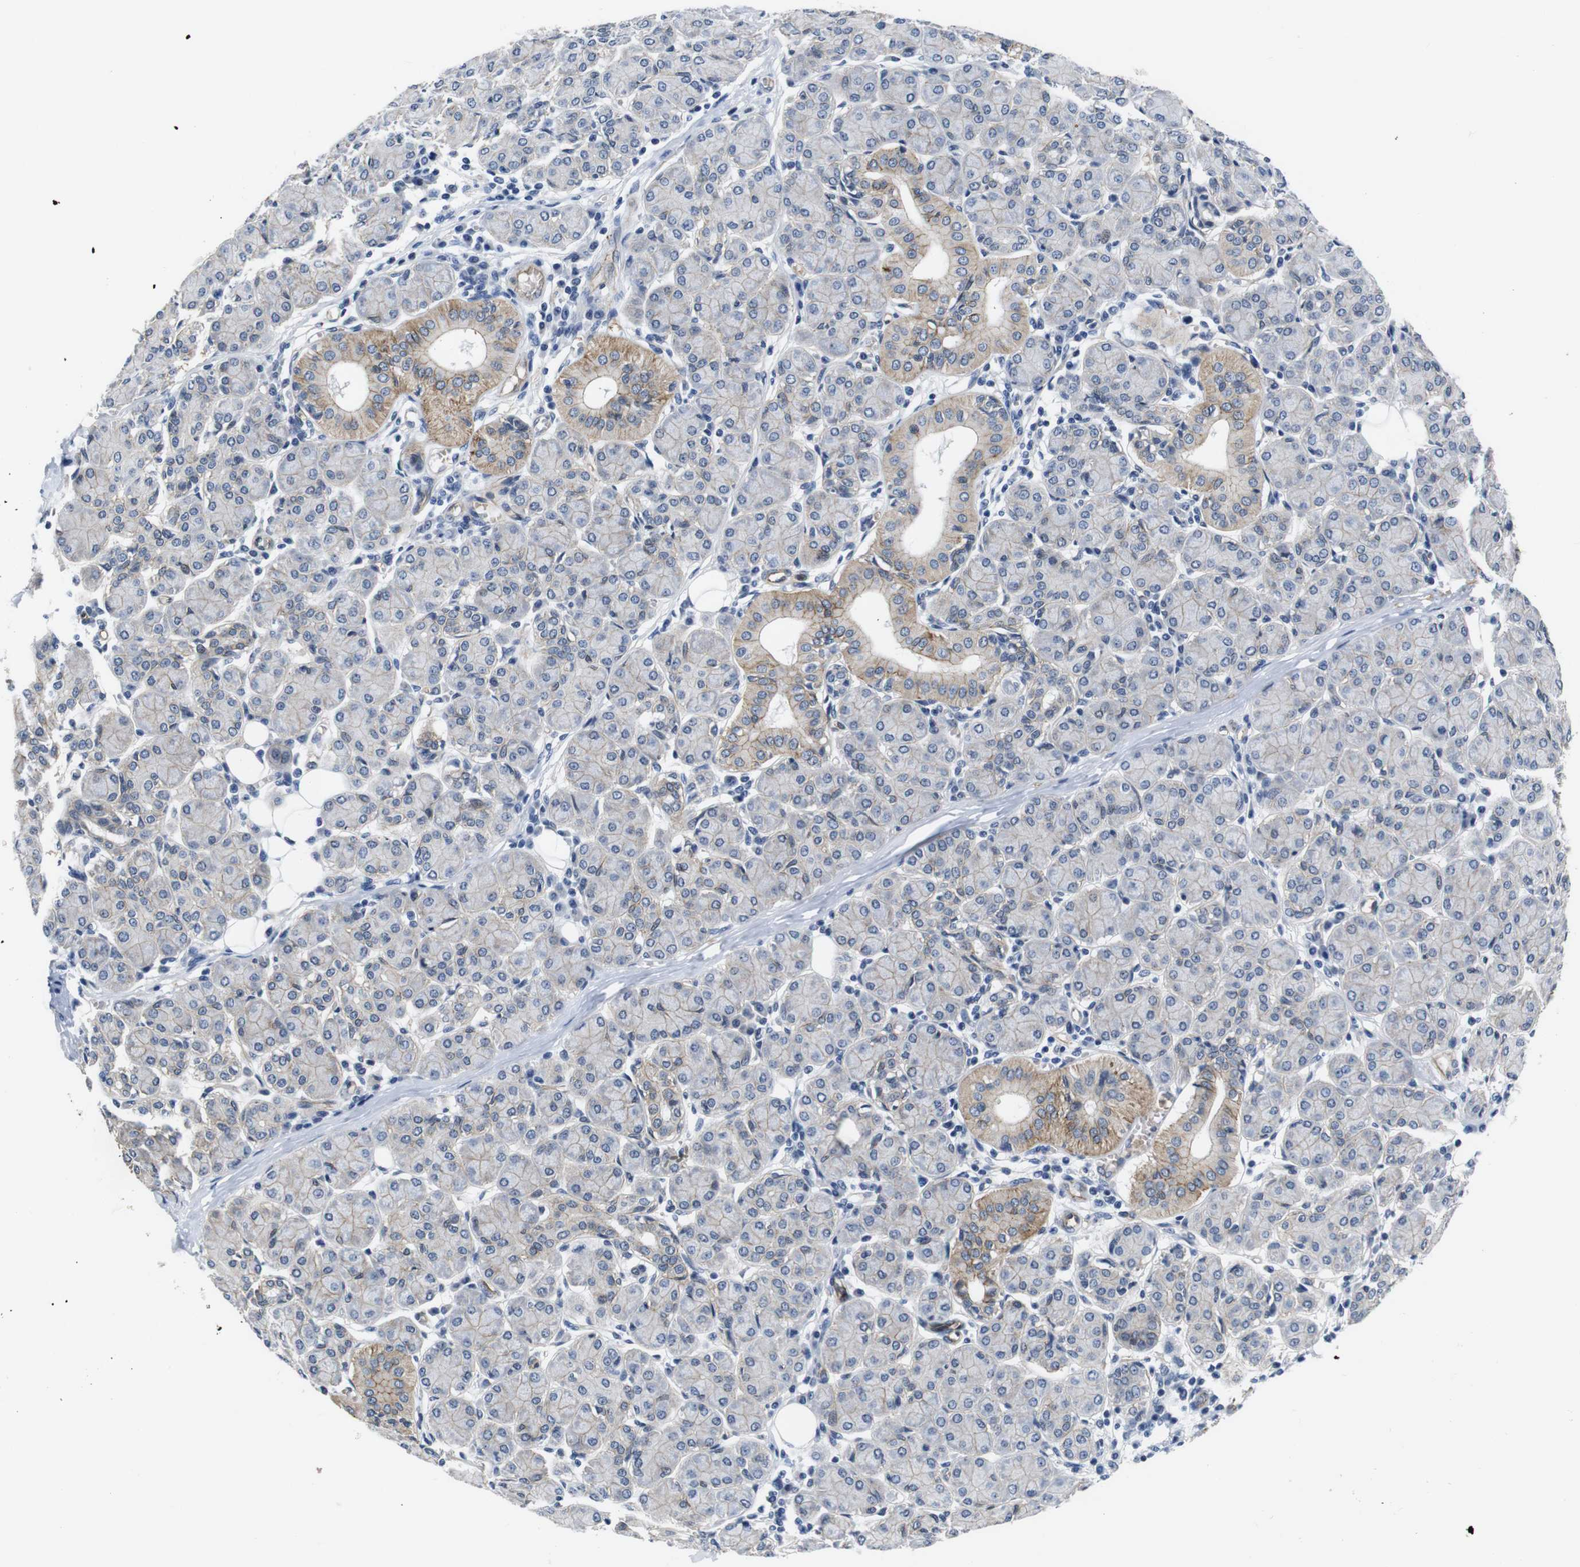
{"staining": {"intensity": "moderate", "quantity": "25%-75%", "location": "cytoplasmic/membranous"}, "tissue": "salivary gland", "cell_type": "Glandular cells", "image_type": "normal", "snomed": [{"axis": "morphology", "description": "Normal tissue, NOS"}, {"axis": "morphology", "description": "Inflammation, NOS"}, {"axis": "topography", "description": "Lymph node"}, {"axis": "topography", "description": "Salivary gland"}], "caption": "A brown stain shows moderate cytoplasmic/membranous positivity of a protein in glandular cells of unremarkable human salivary gland. Using DAB (3,3'-diaminobenzidine) (brown) and hematoxylin (blue) stains, captured at high magnification using brightfield microscopy.", "gene": "SOCS3", "patient": {"sex": "male", "age": 3}}